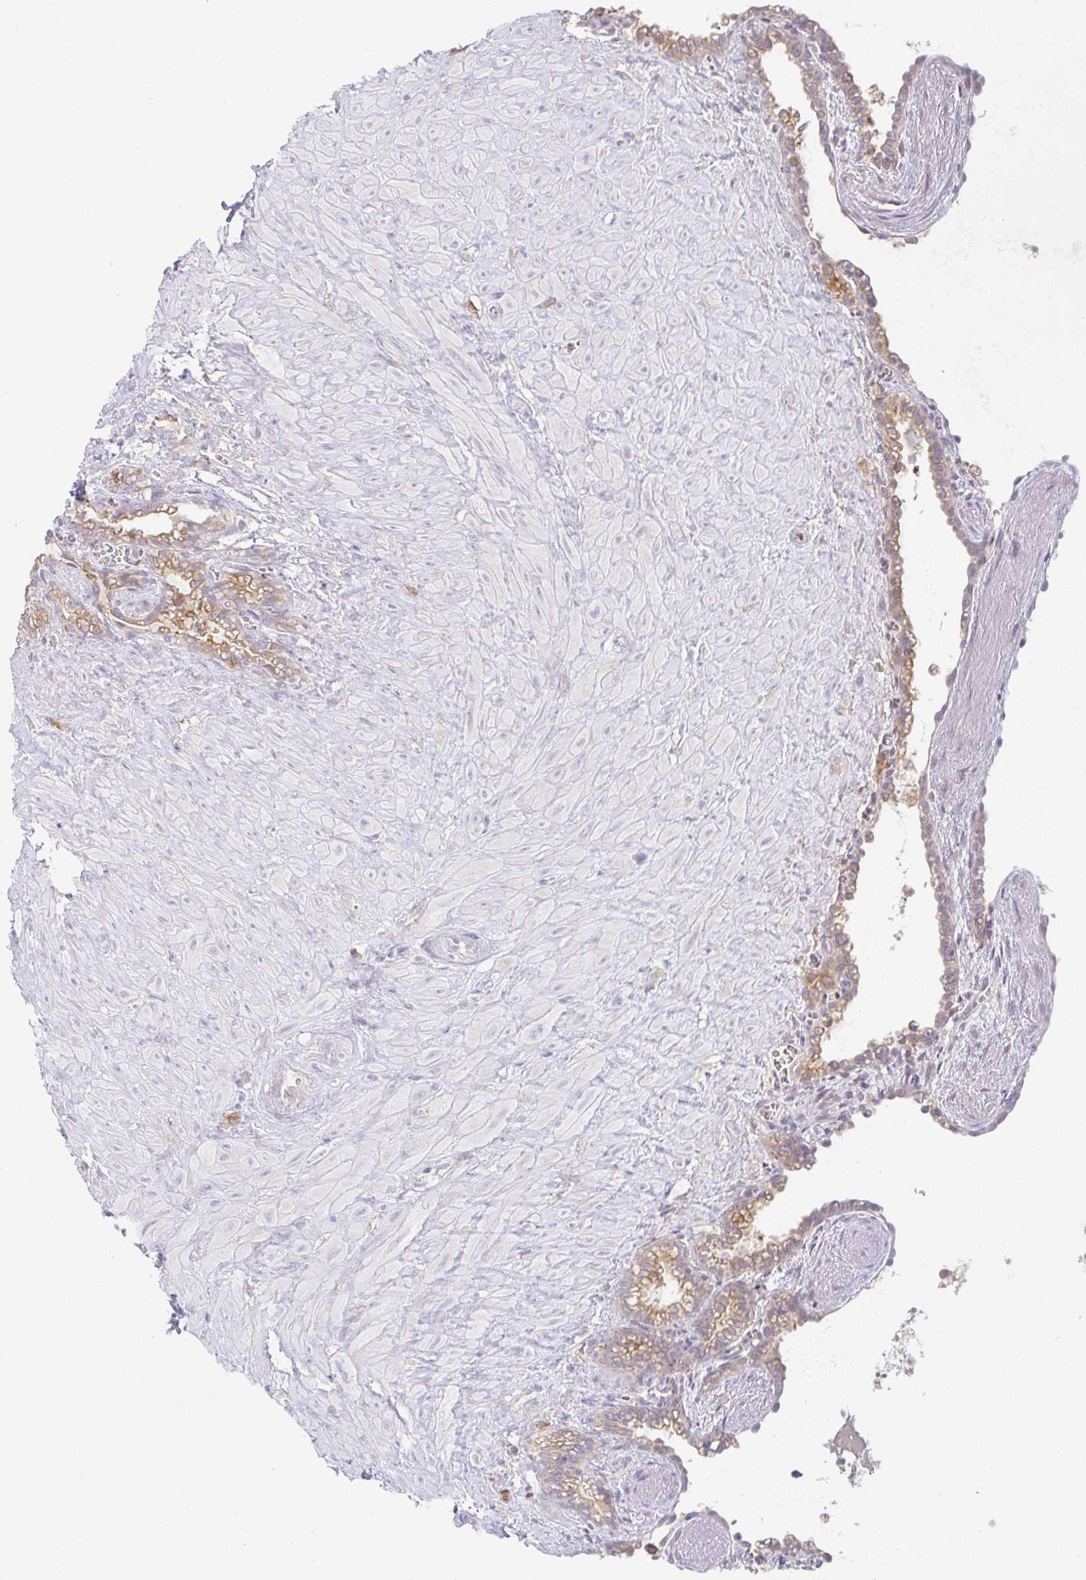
{"staining": {"intensity": "moderate", "quantity": ">75%", "location": "cytoplasmic/membranous"}, "tissue": "seminal vesicle", "cell_type": "Glandular cells", "image_type": "normal", "snomed": [{"axis": "morphology", "description": "Normal tissue, NOS"}, {"axis": "topography", "description": "Seminal veicle"}], "caption": "Protein analysis of benign seminal vesicle shows moderate cytoplasmic/membranous positivity in approximately >75% of glandular cells. Nuclei are stained in blue.", "gene": "DERL2", "patient": {"sex": "male", "age": 76}}